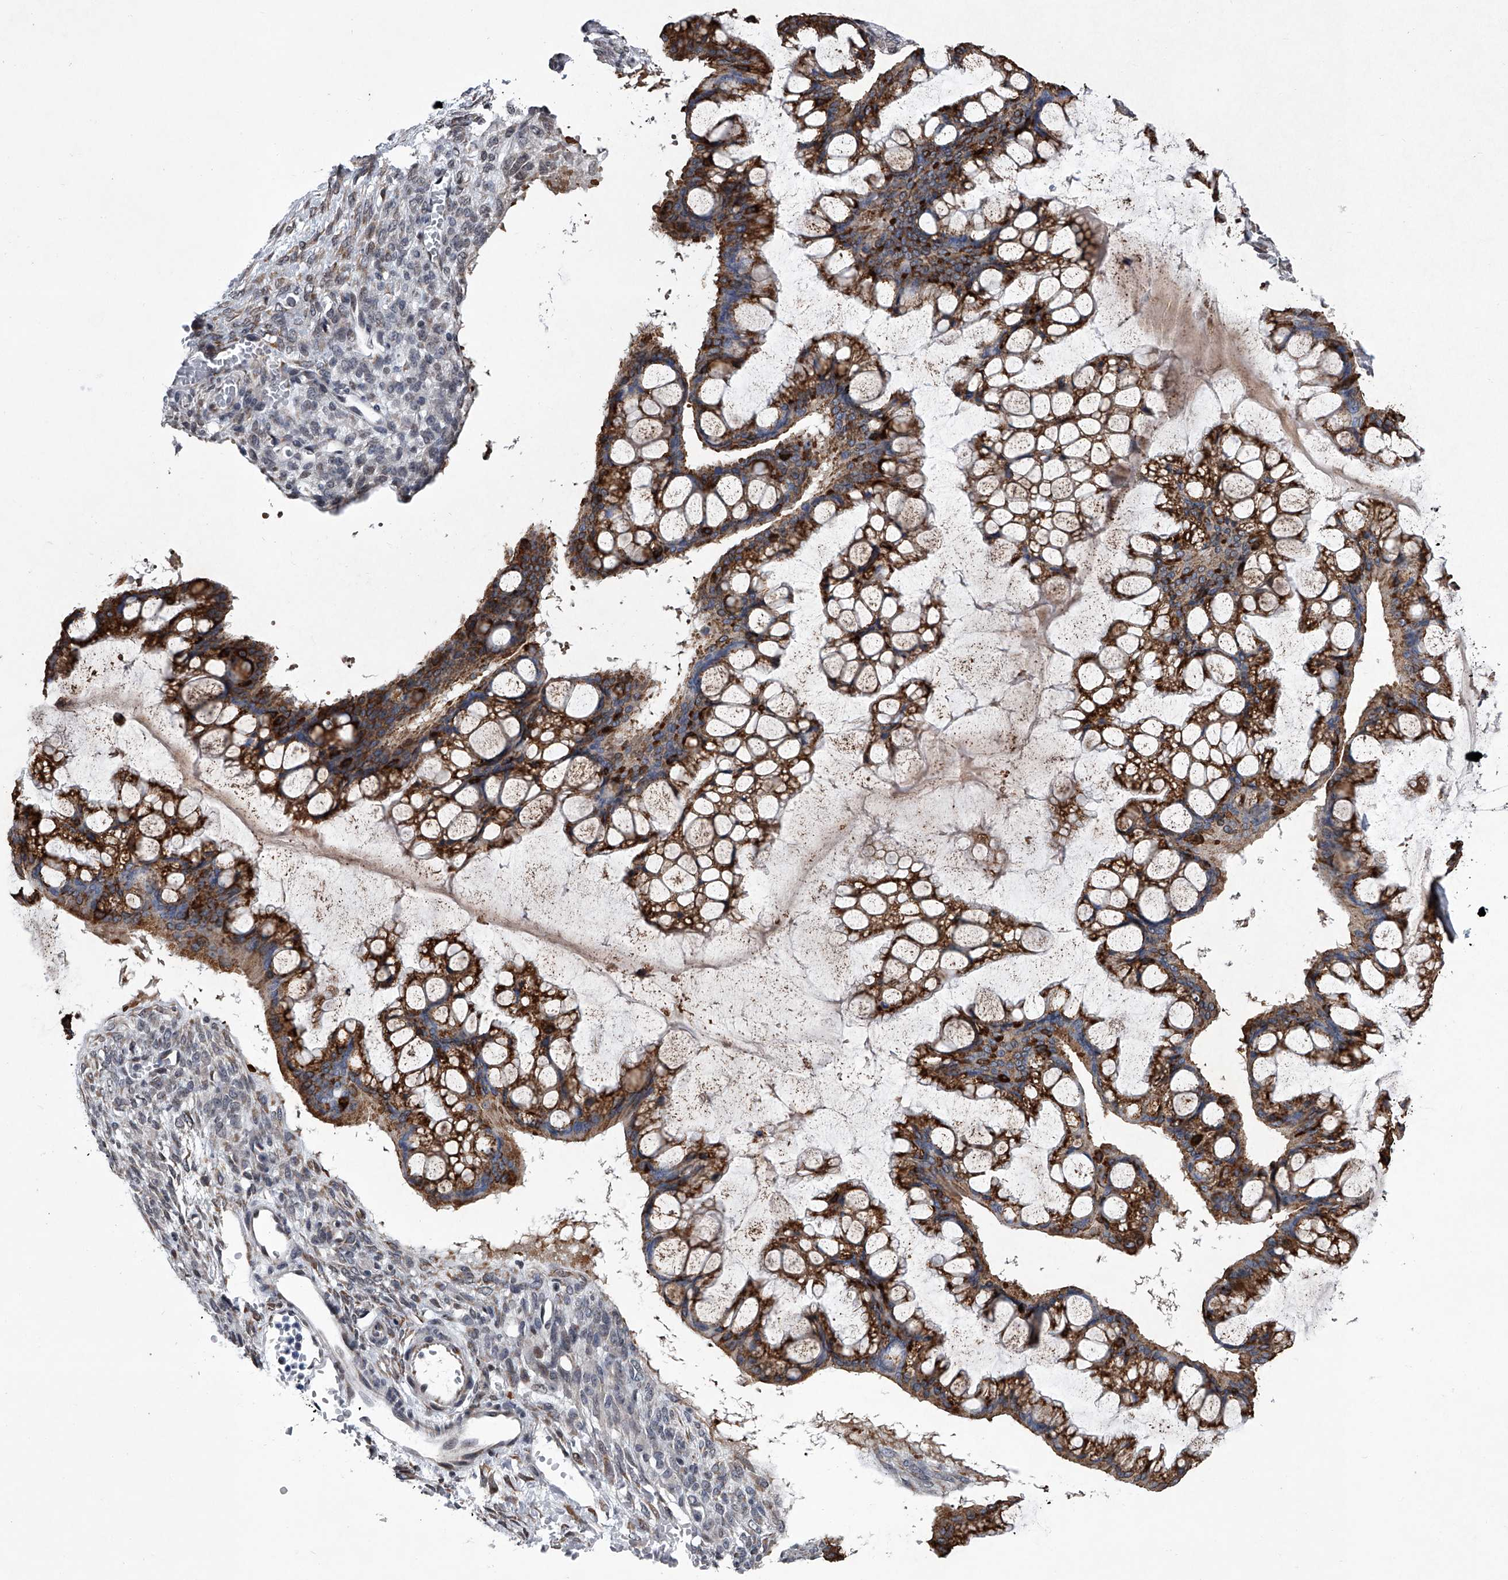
{"staining": {"intensity": "strong", "quantity": ">75%", "location": "cytoplasmic/membranous"}, "tissue": "ovarian cancer", "cell_type": "Tumor cells", "image_type": "cancer", "snomed": [{"axis": "morphology", "description": "Cystadenocarcinoma, mucinous, NOS"}, {"axis": "topography", "description": "Ovary"}], "caption": "Human ovarian cancer (mucinous cystadenocarcinoma) stained with a protein marker displays strong staining in tumor cells.", "gene": "PPP2R5D", "patient": {"sex": "female", "age": 73}}